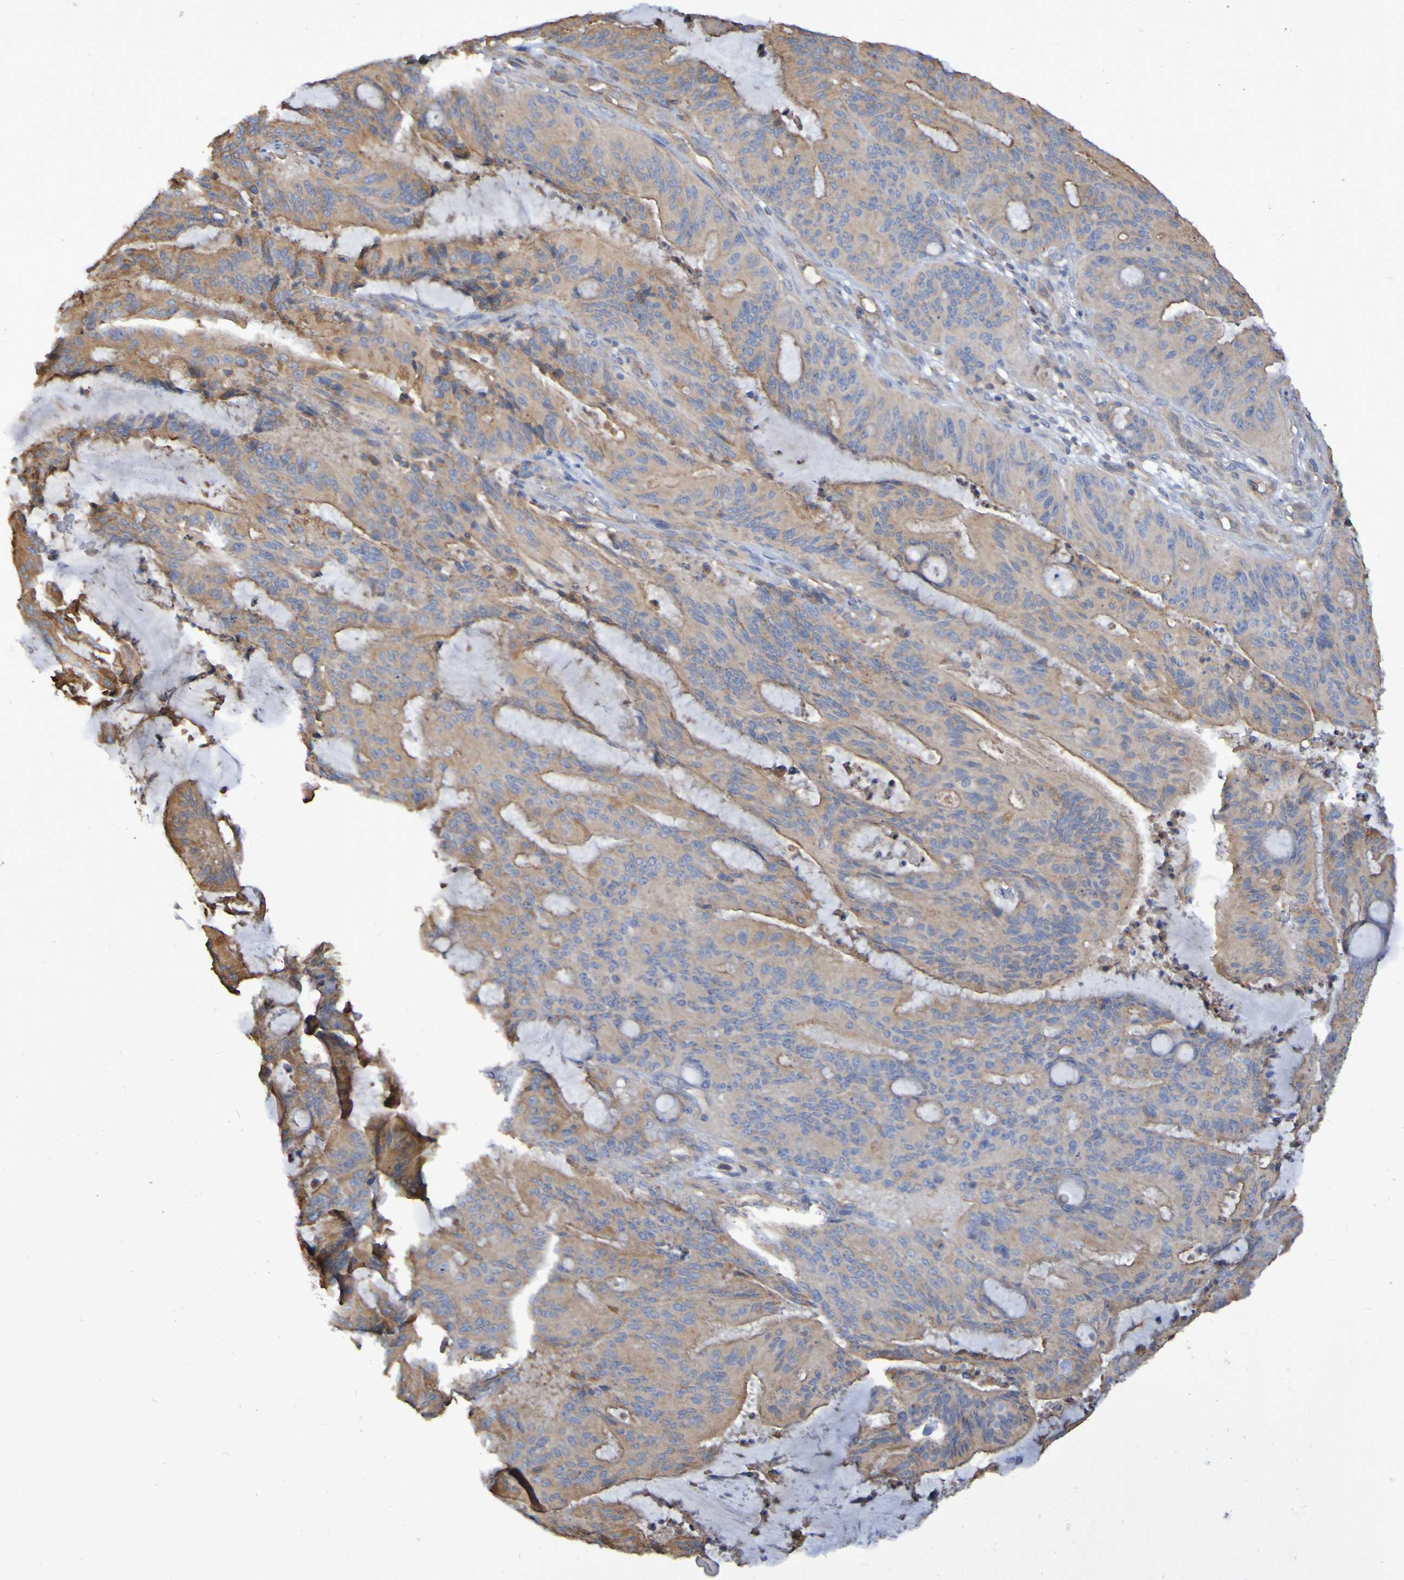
{"staining": {"intensity": "weak", "quantity": ">75%", "location": "cytoplasmic/membranous"}, "tissue": "liver cancer", "cell_type": "Tumor cells", "image_type": "cancer", "snomed": [{"axis": "morphology", "description": "Cholangiocarcinoma"}, {"axis": "topography", "description": "Liver"}], "caption": "A micrograph of cholangiocarcinoma (liver) stained for a protein demonstrates weak cytoplasmic/membranous brown staining in tumor cells. The protein of interest is shown in brown color, while the nuclei are stained blue.", "gene": "SYNJ1", "patient": {"sex": "female", "age": 73}}